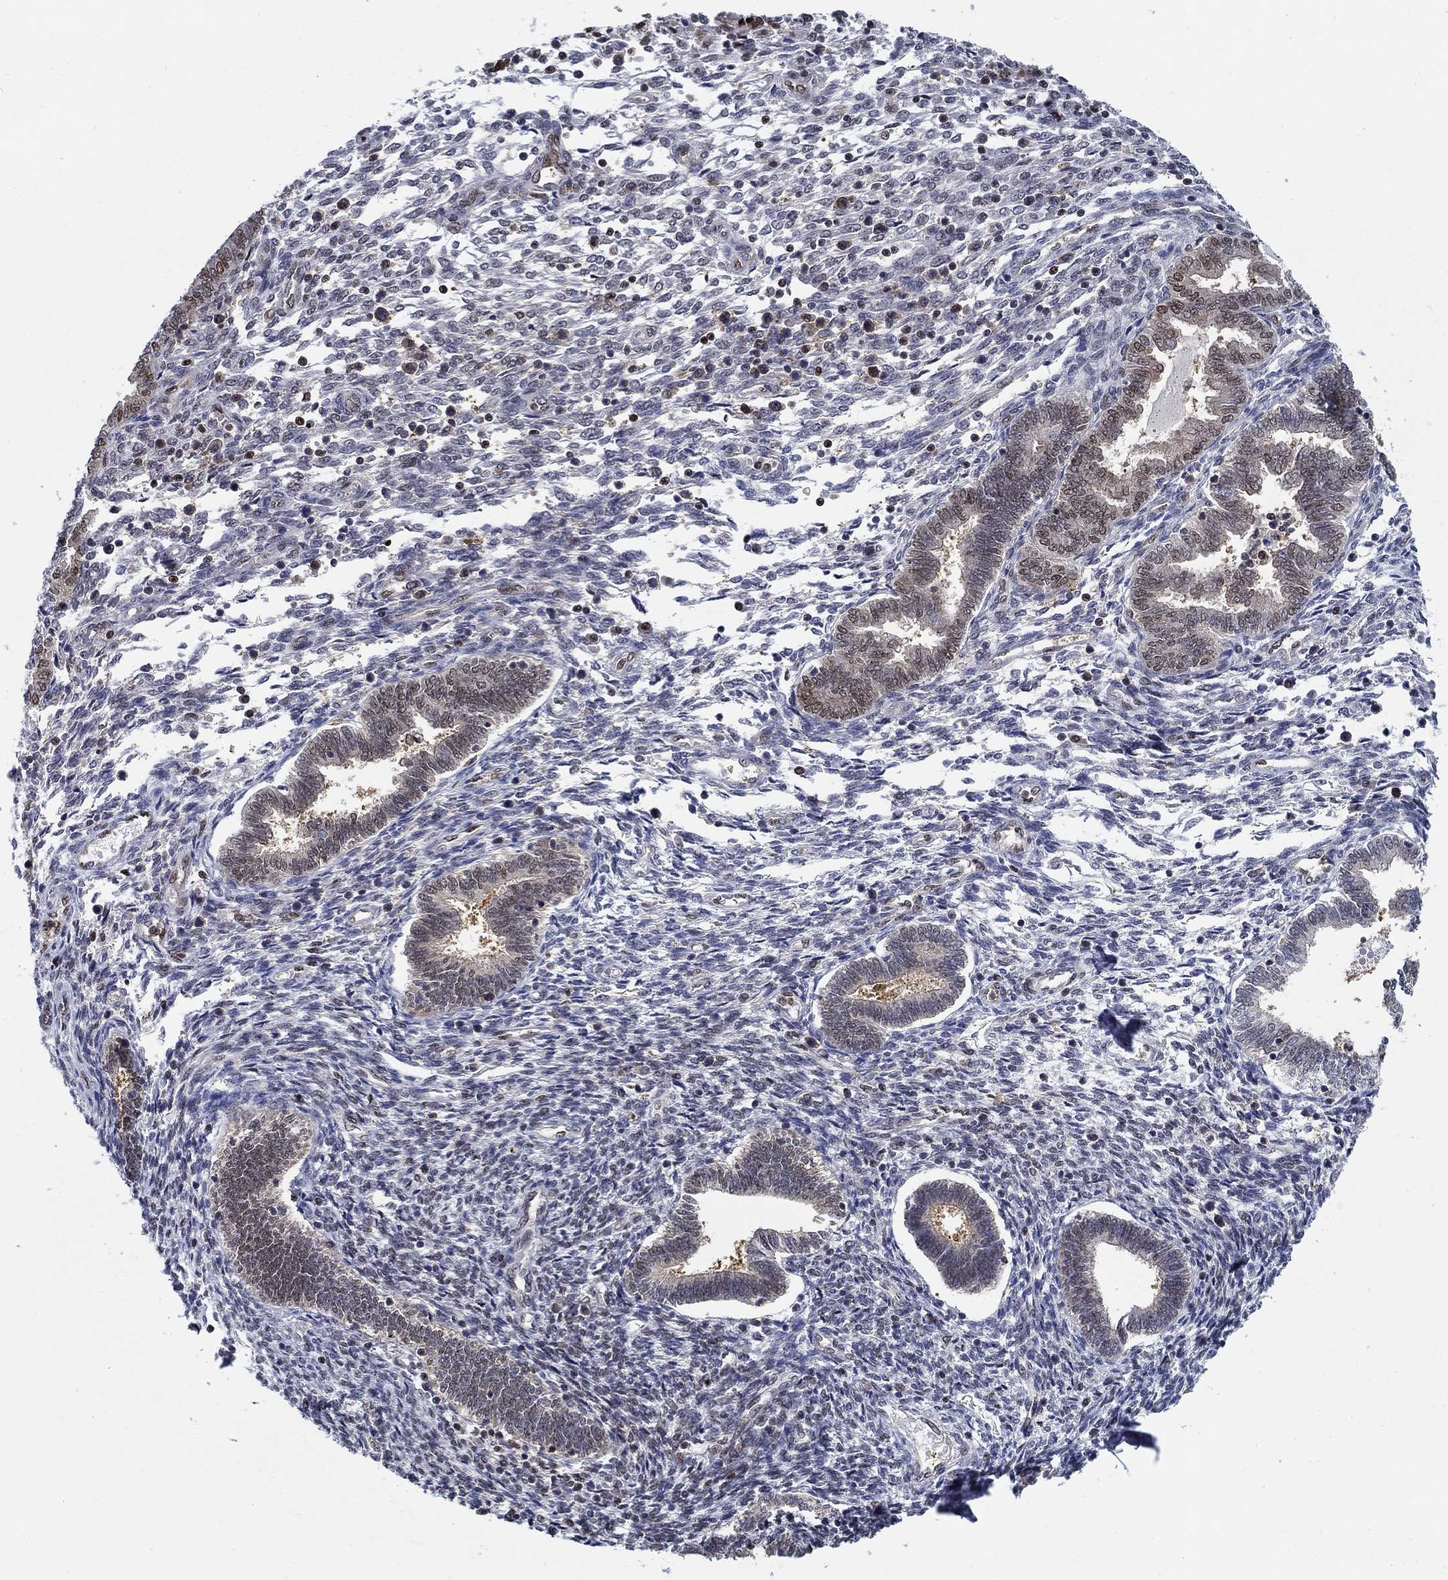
{"staining": {"intensity": "negative", "quantity": "none", "location": "none"}, "tissue": "endometrium", "cell_type": "Cells in endometrial stroma", "image_type": "normal", "snomed": [{"axis": "morphology", "description": "Normal tissue, NOS"}, {"axis": "topography", "description": "Endometrium"}], "caption": "The IHC micrograph has no significant staining in cells in endometrial stroma of endometrium.", "gene": "ZNF594", "patient": {"sex": "female", "age": 42}}